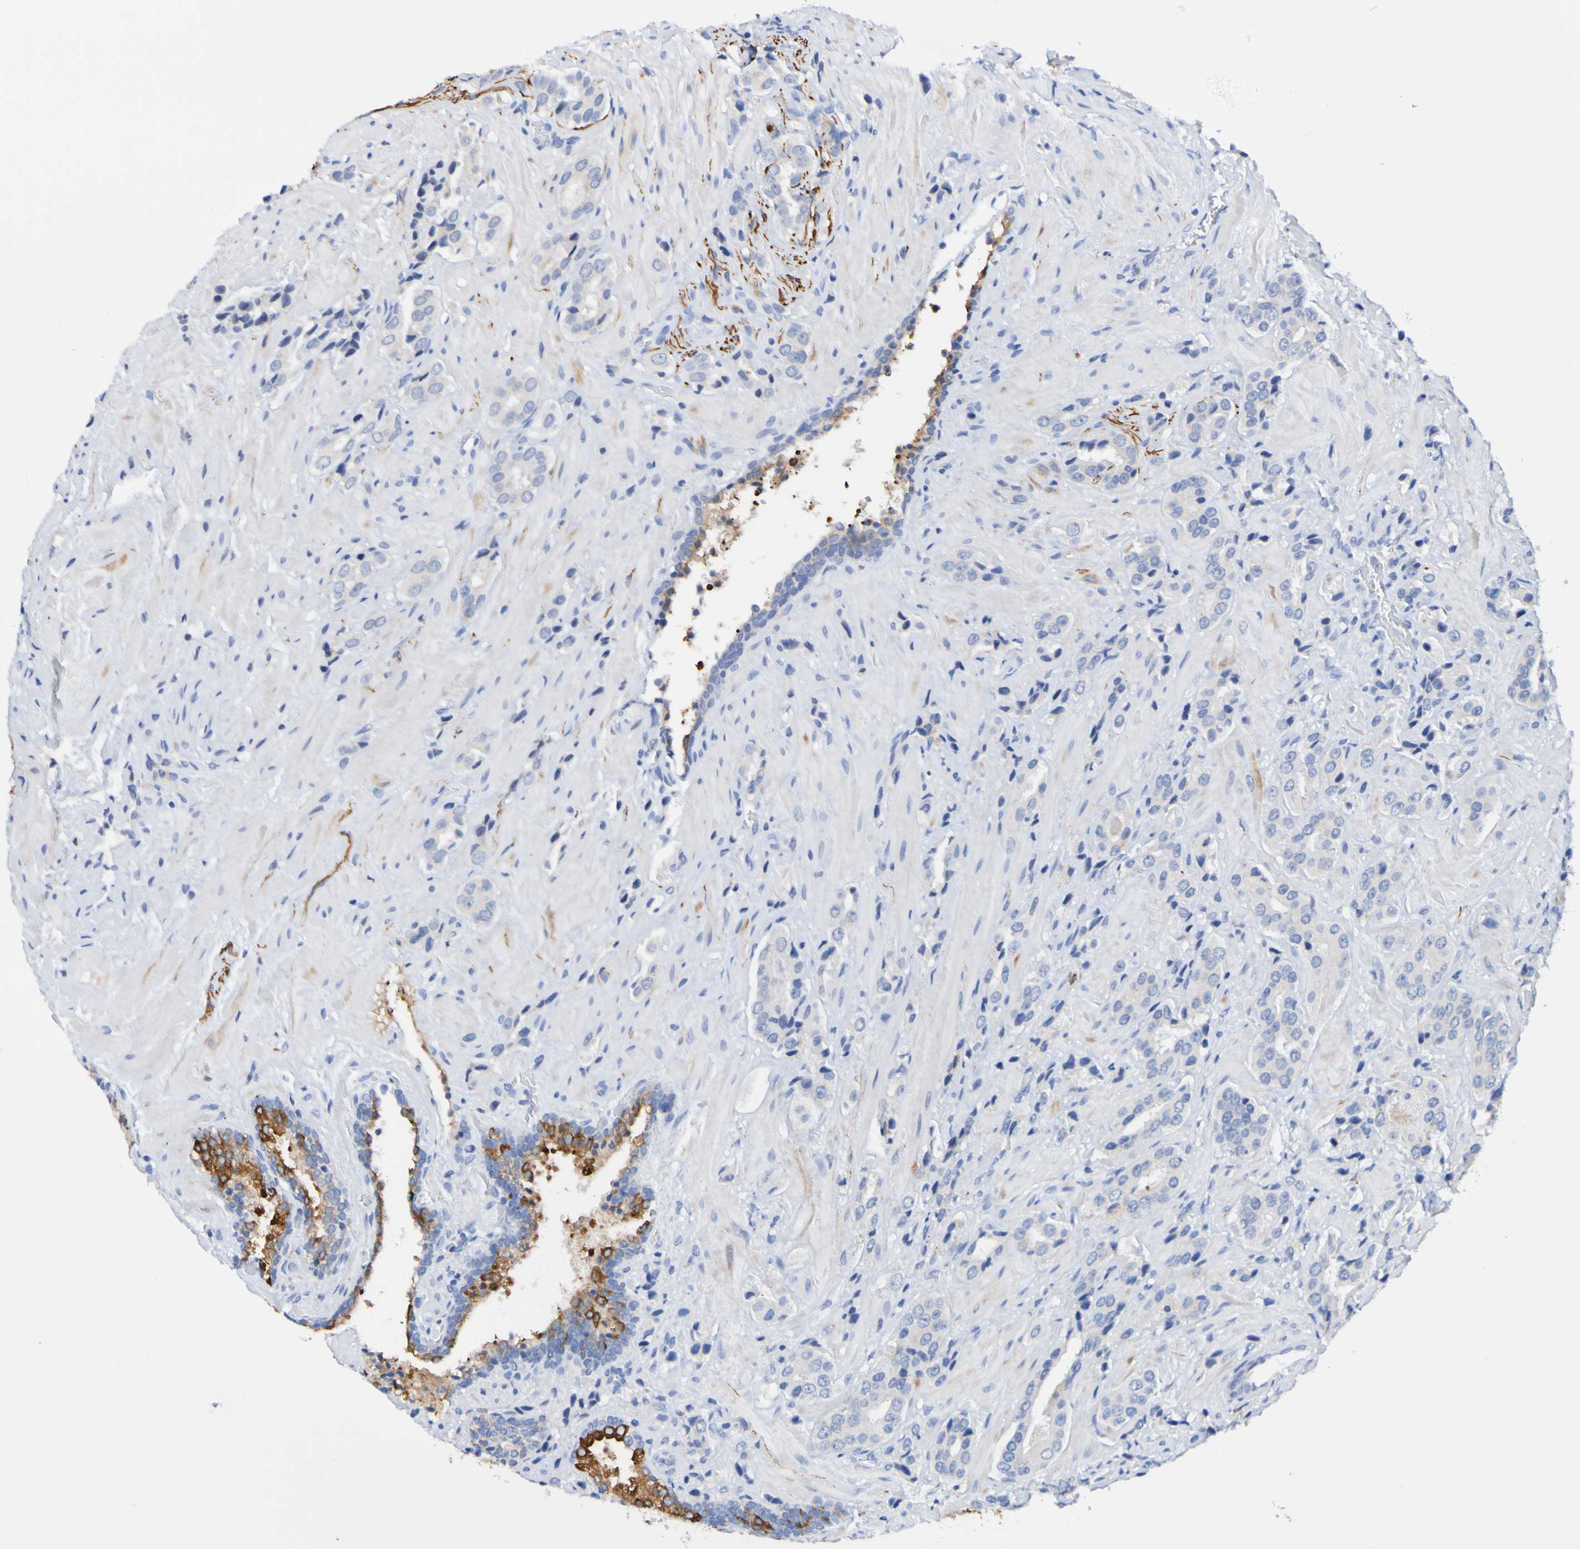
{"staining": {"intensity": "negative", "quantity": "none", "location": "none"}, "tissue": "prostate cancer", "cell_type": "Tumor cells", "image_type": "cancer", "snomed": [{"axis": "morphology", "description": "Adenocarcinoma, High grade"}, {"axis": "topography", "description": "Prostate"}], "caption": "This is an IHC image of human prostate adenocarcinoma (high-grade). There is no staining in tumor cells.", "gene": "SEZ6", "patient": {"sex": "male", "age": 64}}